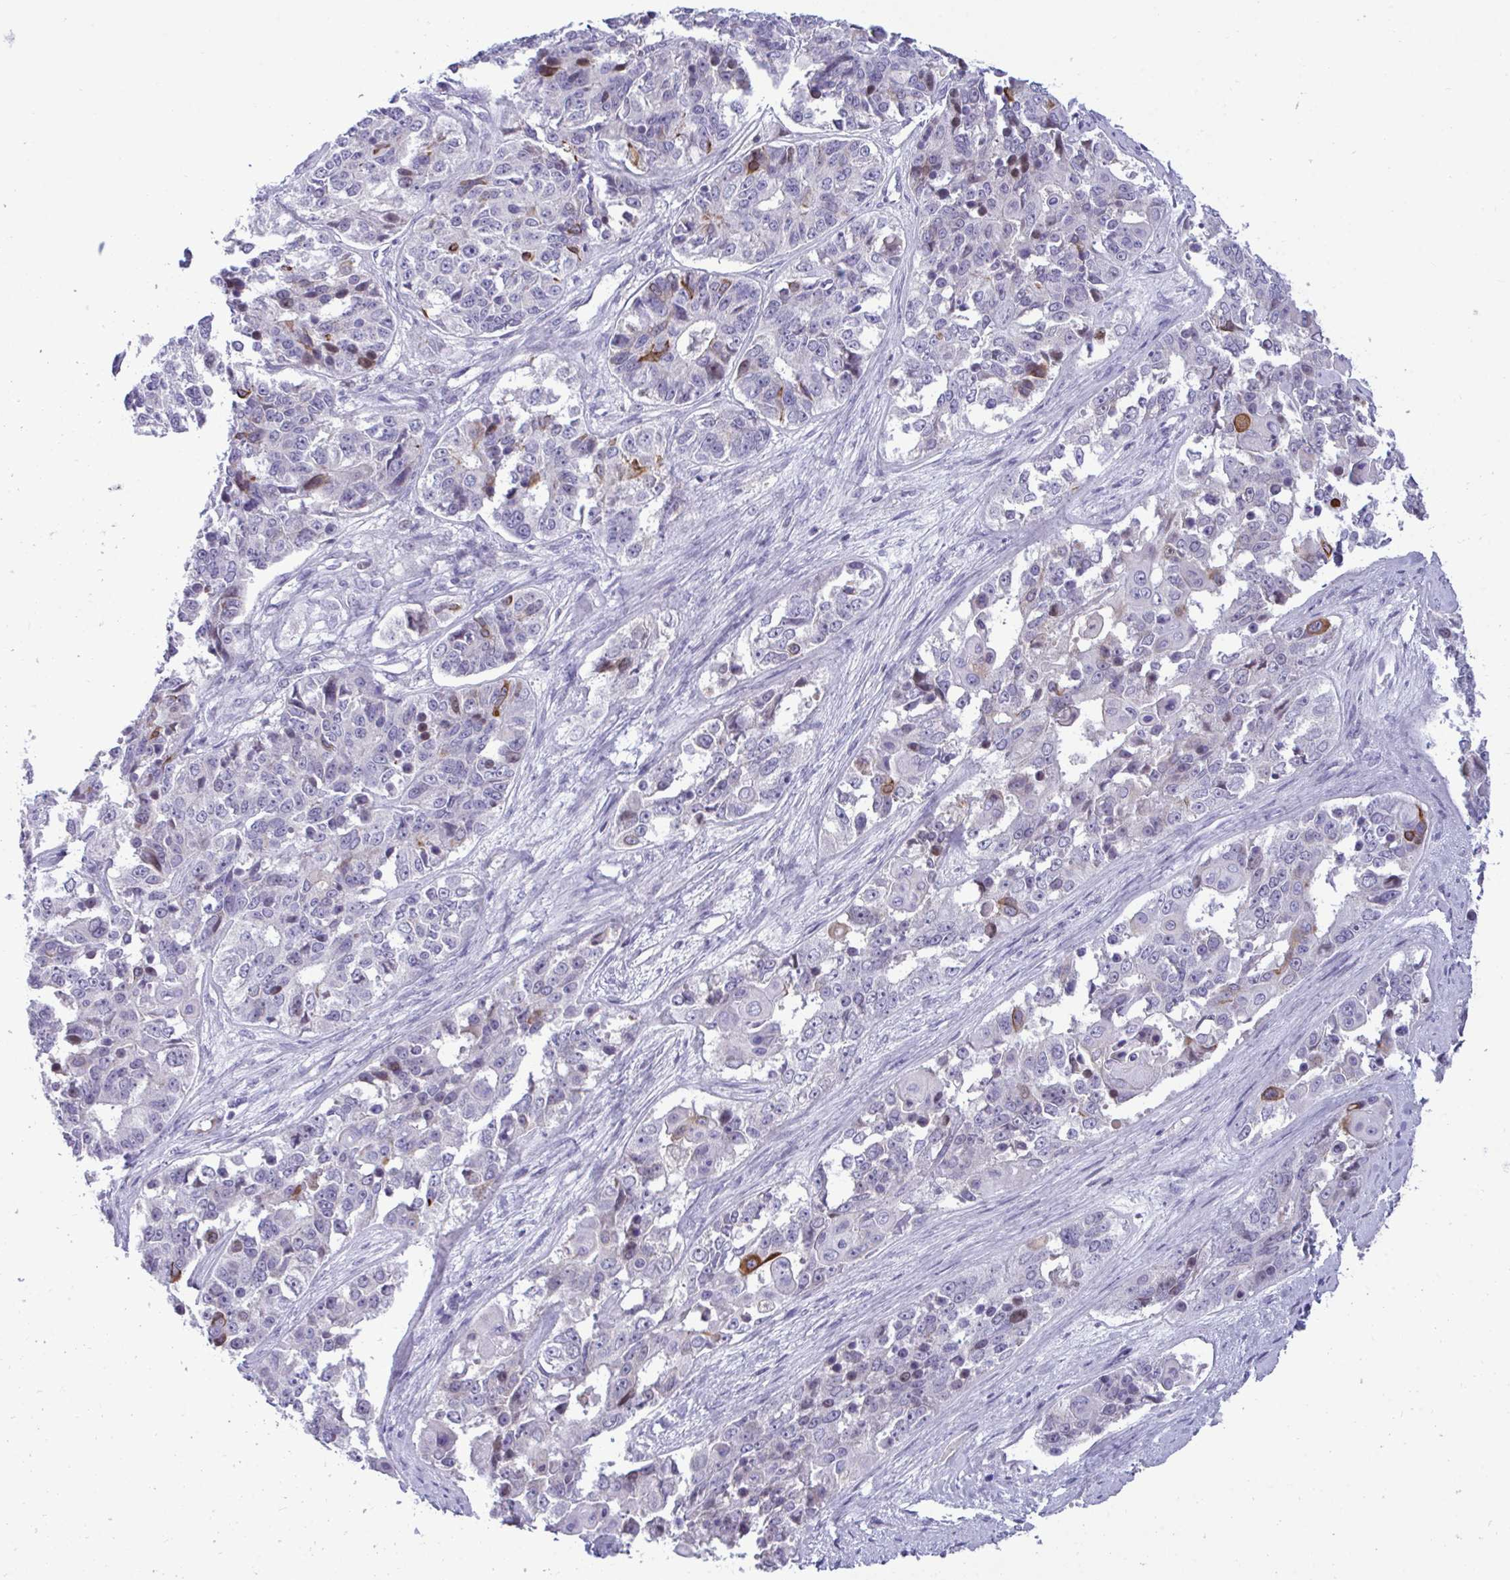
{"staining": {"intensity": "strong", "quantity": "<25%", "location": "cytoplasmic/membranous"}, "tissue": "ovarian cancer", "cell_type": "Tumor cells", "image_type": "cancer", "snomed": [{"axis": "morphology", "description": "Carcinoma, endometroid"}, {"axis": "topography", "description": "Ovary"}], "caption": "A photomicrograph of human ovarian cancer (endometroid carcinoma) stained for a protein shows strong cytoplasmic/membranous brown staining in tumor cells.", "gene": "EPOP", "patient": {"sex": "female", "age": 51}}